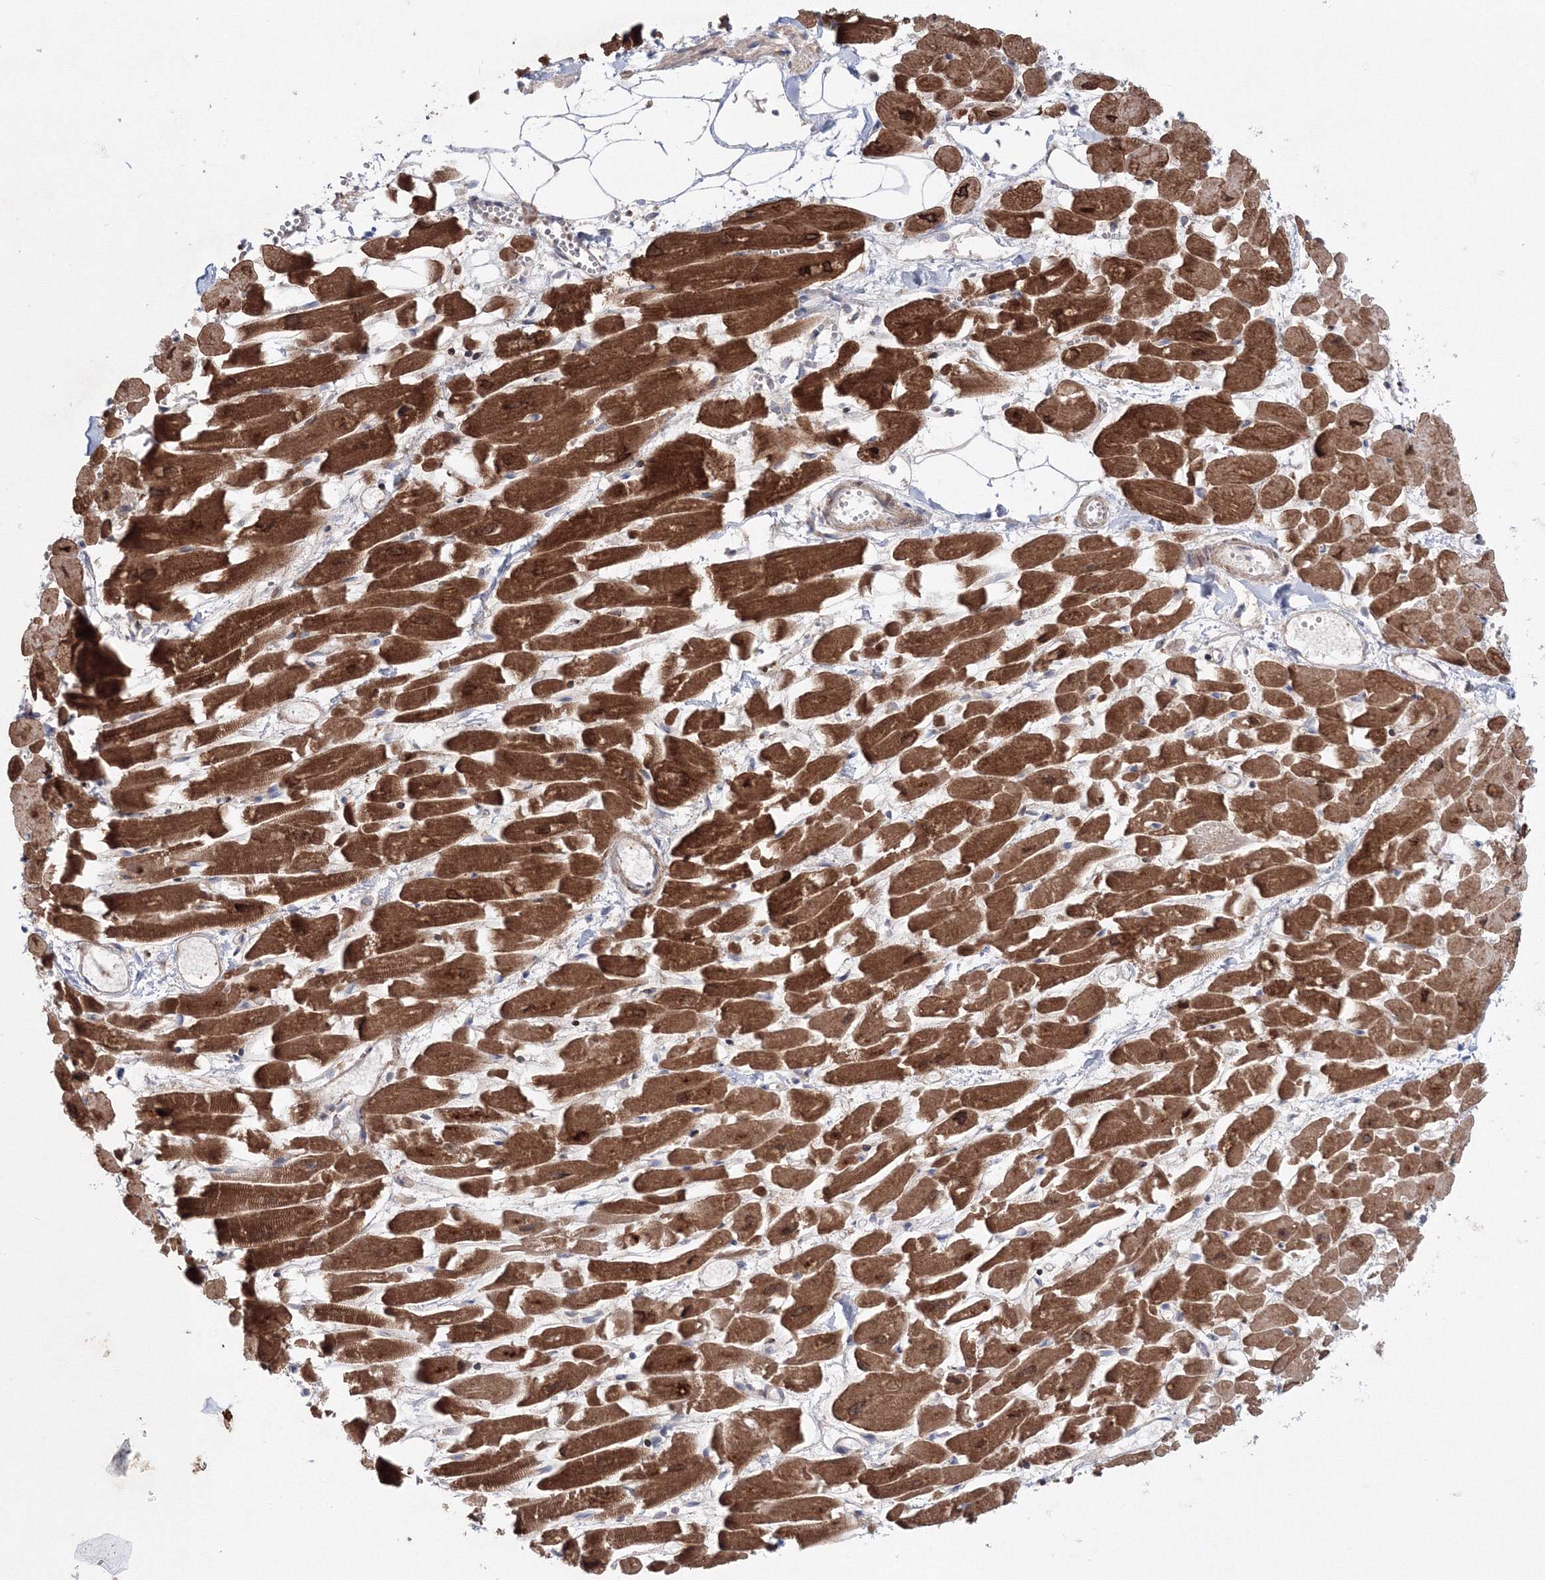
{"staining": {"intensity": "strong", "quantity": ">75%", "location": "cytoplasmic/membranous"}, "tissue": "heart muscle", "cell_type": "Cardiomyocytes", "image_type": "normal", "snomed": [{"axis": "morphology", "description": "Normal tissue, NOS"}, {"axis": "topography", "description": "Heart"}], "caption": "DAB (3,3'-diaminobenzidine) immunohistochemical staining of benign human heart muscle exhibits strong cytoplasmic/membranous protein staining in about >75% of cardiomyocytes.", "gene": "NOA1", "patient": {"sex": "female", "age": 64}}